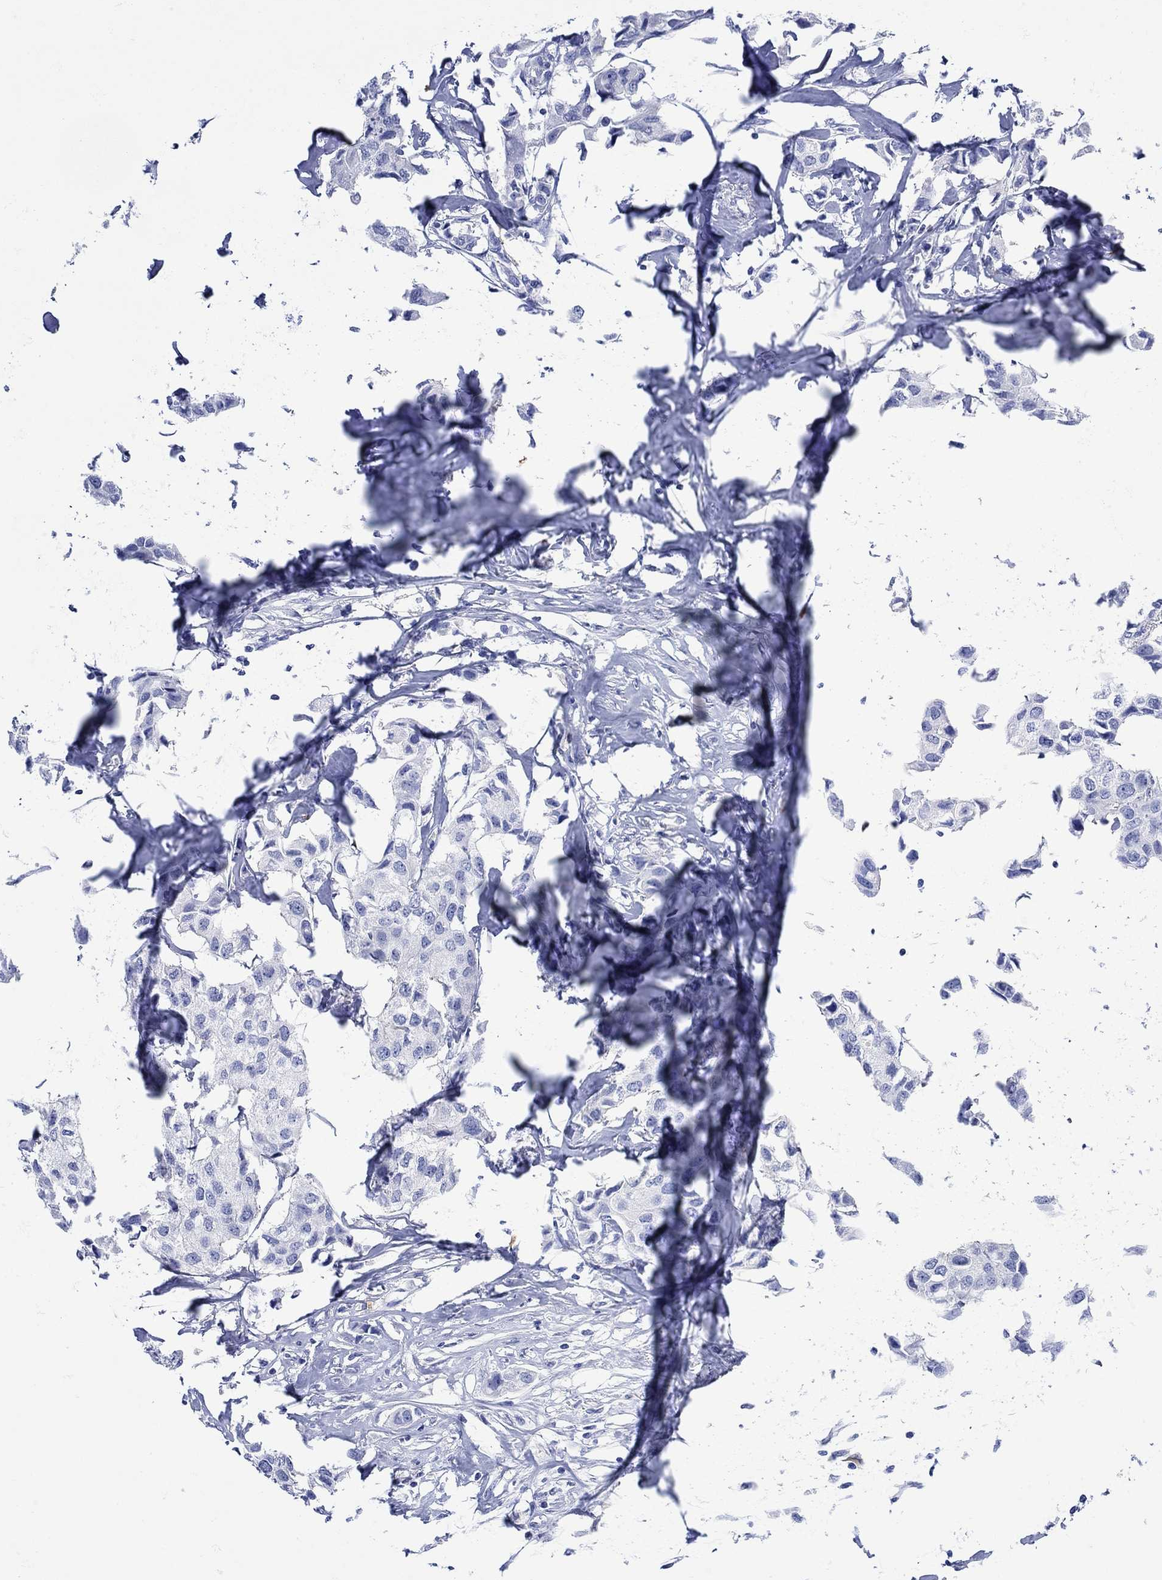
{"staining": {"intensity": "negative", "quantity": "none", "location": "none"}, "tissue": "breast cancer", "cell_type": "Tumor cells", "image_type": "cancer", "snomed": [{"axis": "morphology", "description": "Duct carcinoma"}, {"axis": "topography", "description": "Breast"}], "caption": "Image shows no significant protein positivity in tumor cells of infiltrating ductal carcinoma (breast).", "gene": "LINGO3", "patient": {"sex": "female", "age": 80}}